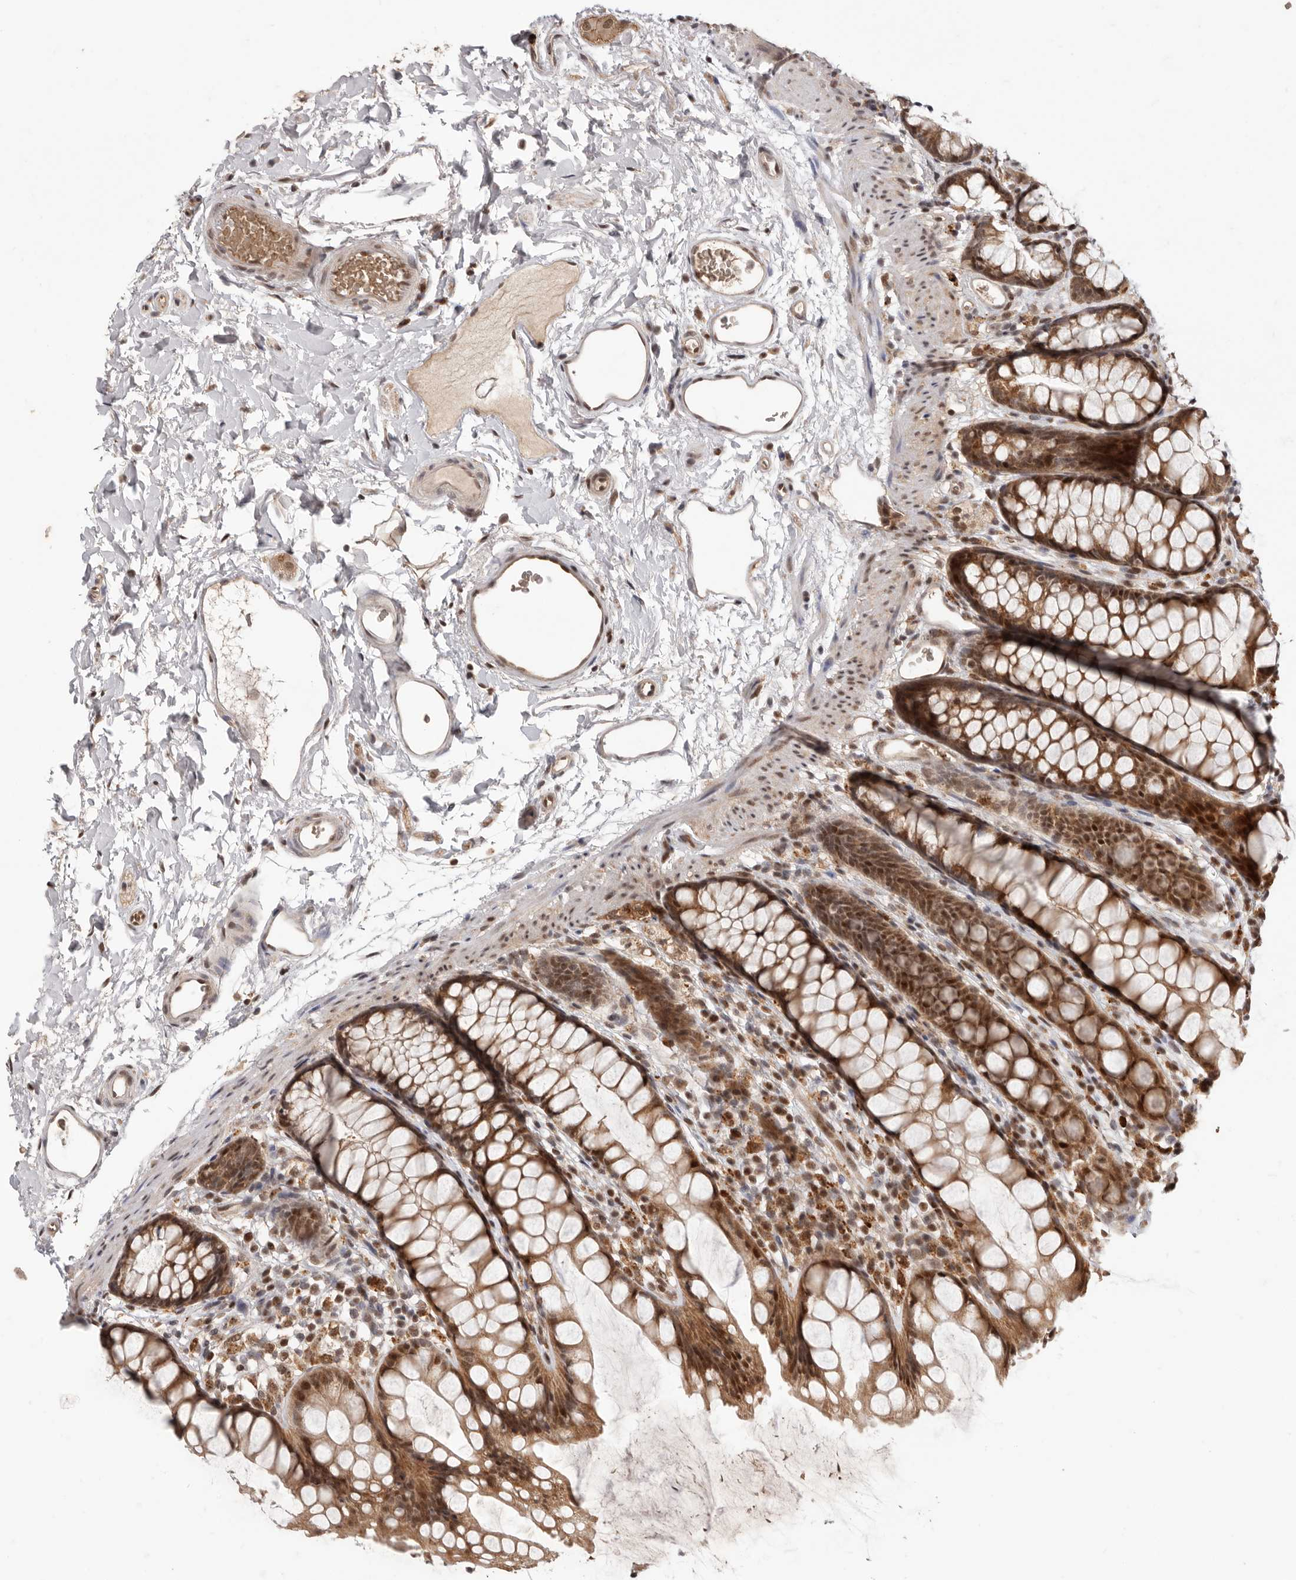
{"staining": {"intensity": "moderate", "quantity": ">75%", "location": "cytoplasmic/membranous,nuclear"}, "tissue": "rectum", "cell_type": "Glandular cells", "image_type": "normal", "snomed": [{"axis": "morphology", "description": "Normal tissue, NOS"}, {"axis": "topography", "description": "Rectum"}], "caption": "Protein staining demonstrates moderate cytoplasmic/membranous,nuclear staining in about >75% of glandular cells in benign rectum.", "gene": "NCOA3", "patient": {"sex": "female", "age": 65}}